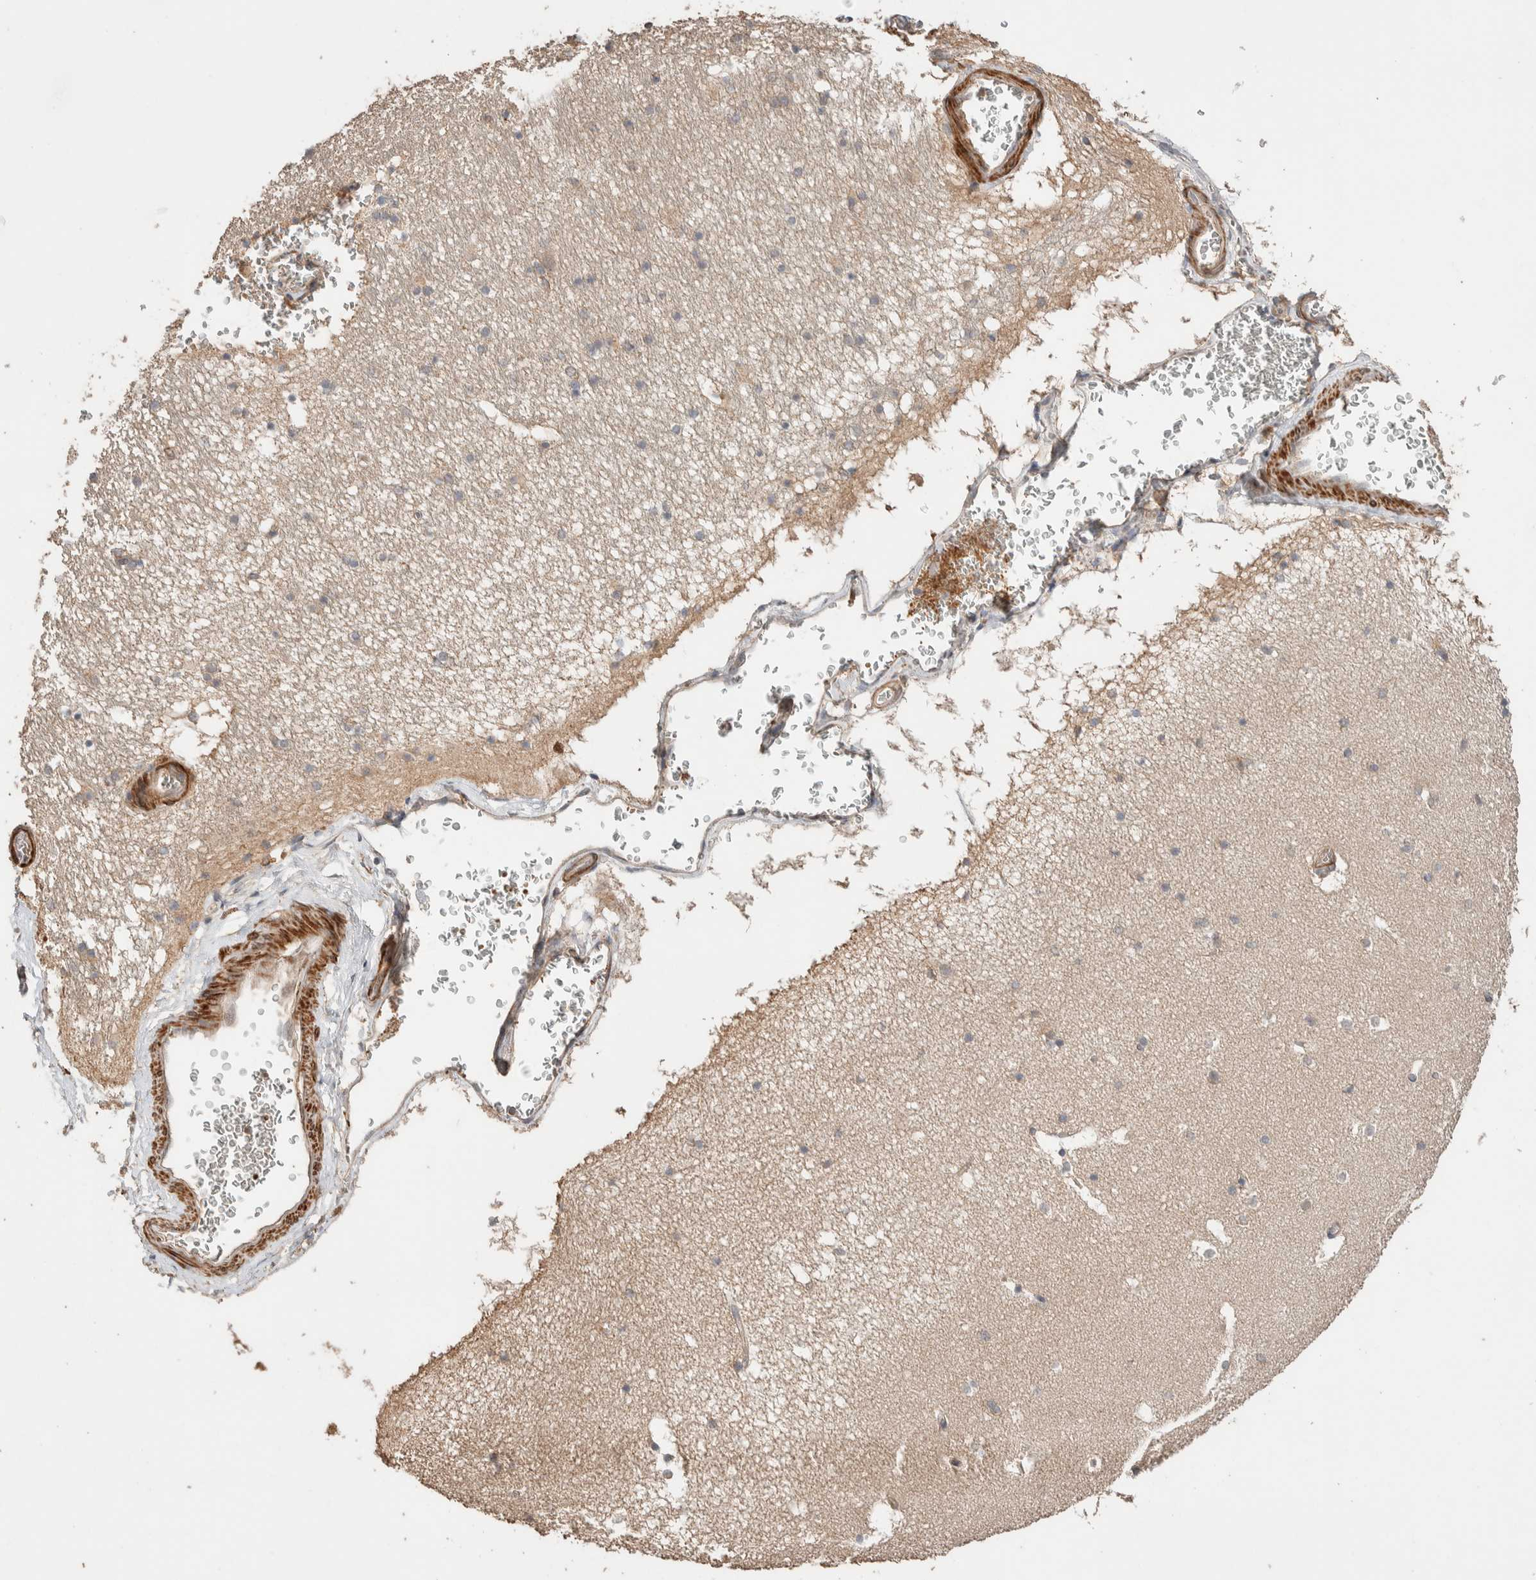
{"staining": {"intensity": "weak", "quantity": "<25%", "location": "cytoplasmic/membranous"}, "tissue": "hippocampus", "cell_type": "Glial cells", "image_type": "normal", "snomed": [{"axis": "morphology", "description": "Normal tissue, NOS"}, {"axis": "topography", "description": "Hippocampus"}], "caption": "Immunohistochemistry (IHC) image of benign hippocampus: hippocampus stained with DAB (3,3'-diaminobenzidine) exhibits no significant protein staining in glial cells. The staining was performed using DAB (3,3'-diaminobenzidine) to visualize the protein expression in brown, while the nuclei were stained in blue with hematoxylin (Magnification: 20x).", "gene": "WDR91", "patient": {"sex": "male", "age": 45}}